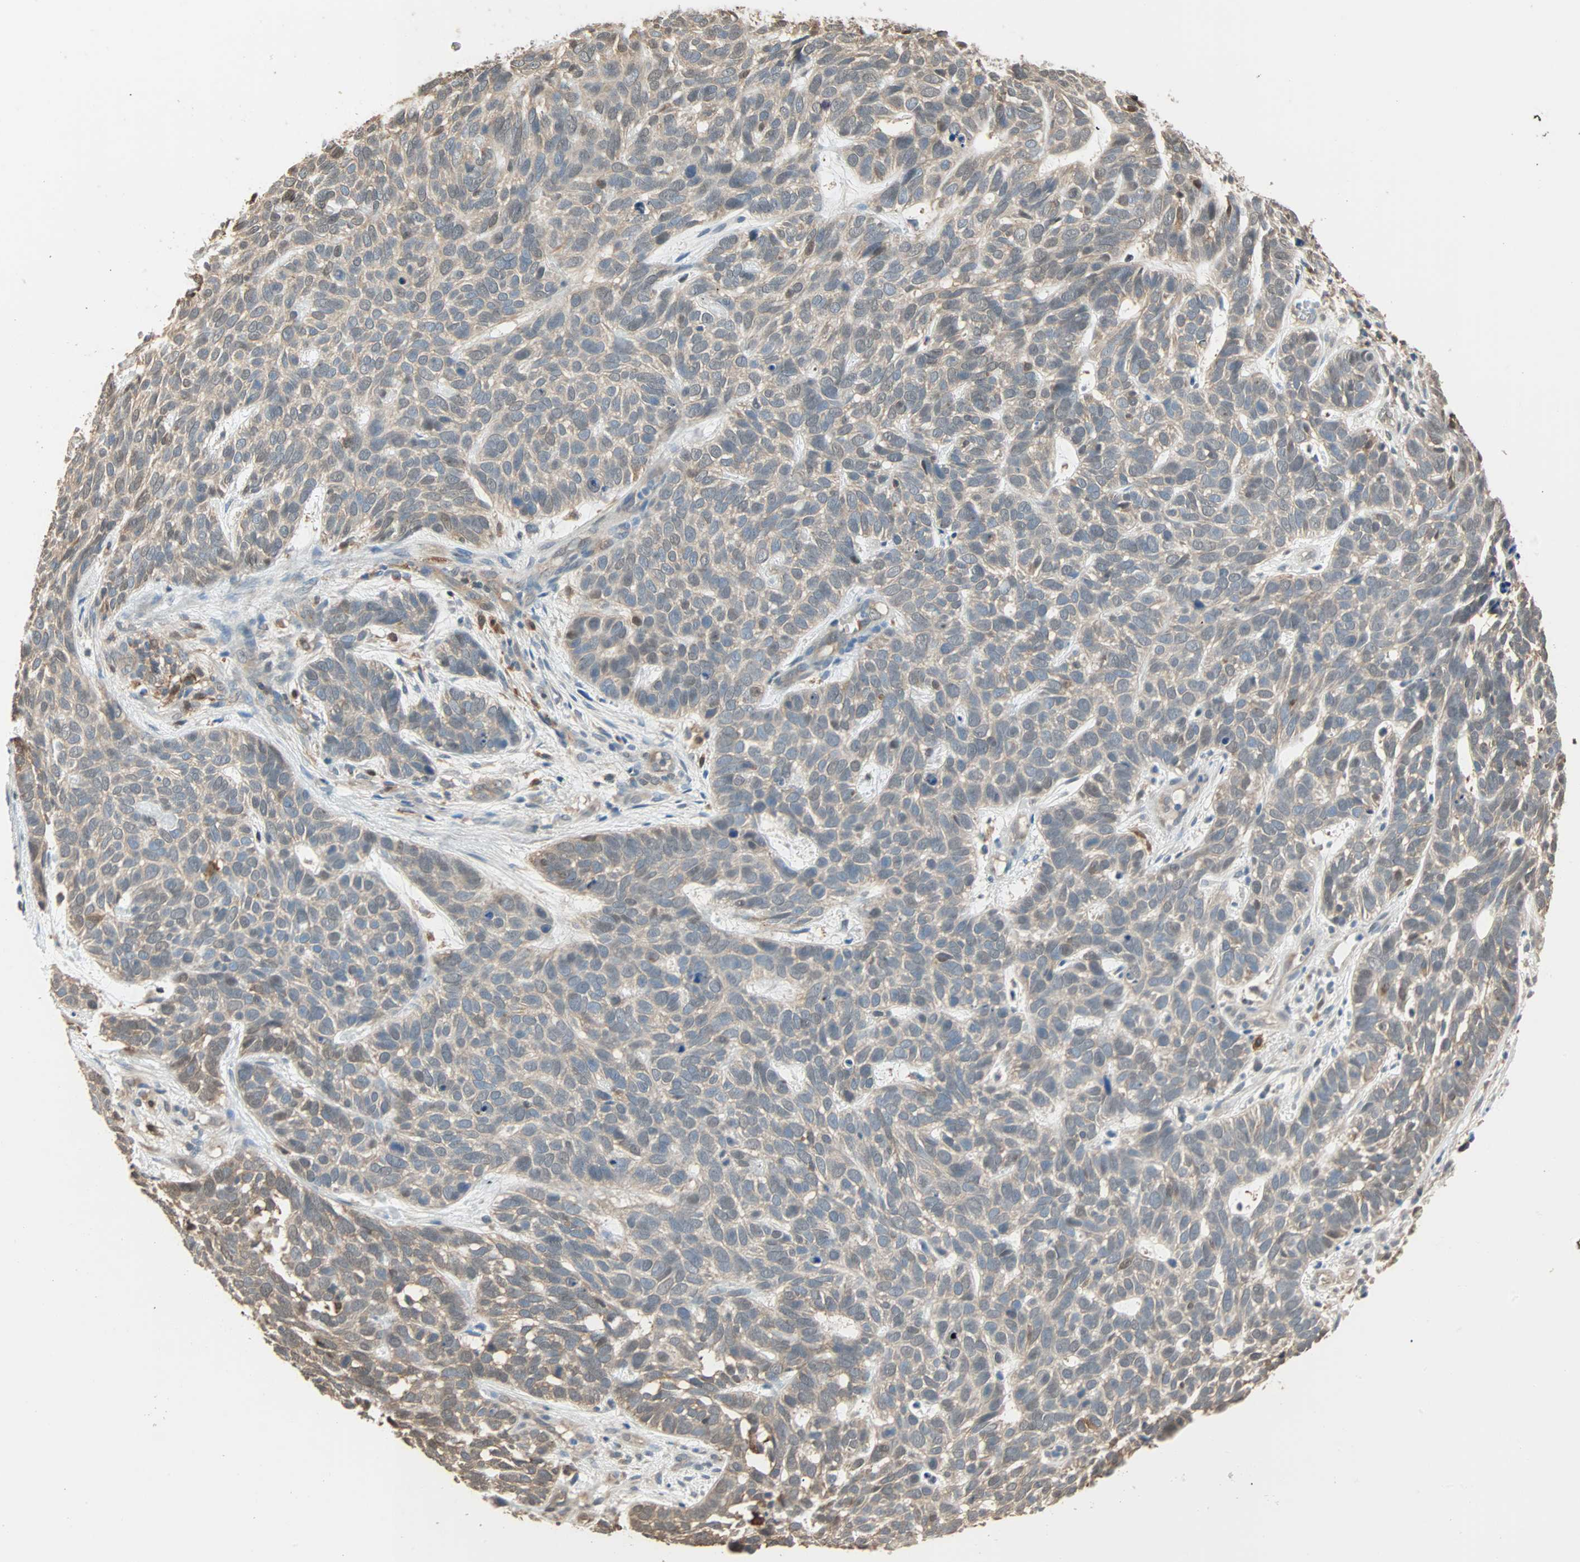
{"staining": {"intensity": "weak", "quantity": "<25%", "location": "cytoplasmic/membranous,nuclear"}, "tissue": "skin cancer", "cell_type": "Tumor cells", "image_type": "cancer", "snomed": [{"axis": "morphology", "description": "Basal cell carcinoma"}, {"axis": "topography", "description": "Skin"}], "caption": "Skin cancer was stained to show a protein in brown. There is no significant expression in tumor cells.", "gene": "PRDX1", "patient": {"sex": "male", "age": 87}}